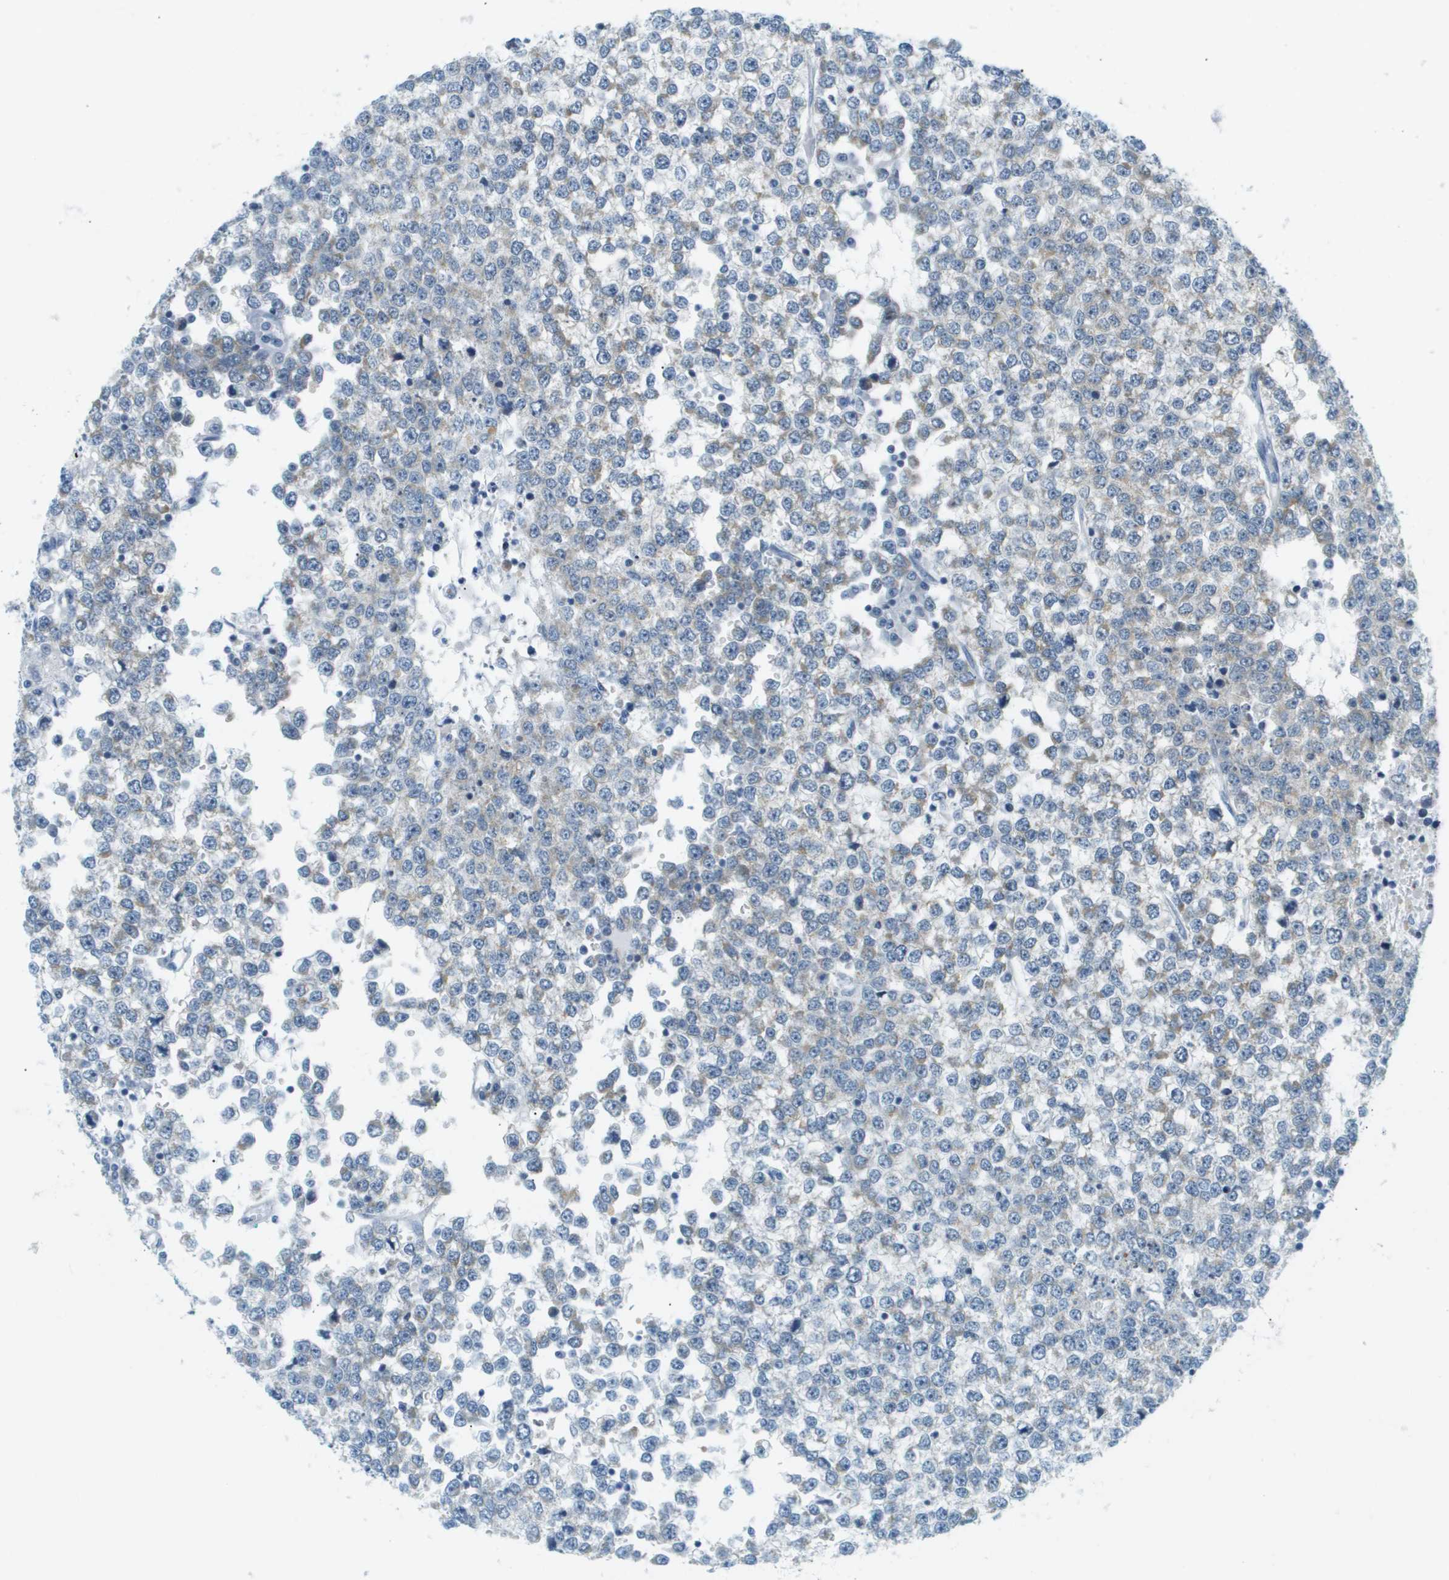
{"staining": {"intensity": "moderate", "quantity": "25%-75%", "location": "cytoplasmic/membranous"}, "tissue": "testis cancer", "cell_type": "Tumor cells", "image_type": "cancer", "snomed": [{"axis": "morphology", "description": "Seminoma, NOS"}, {"axis": "topography", "description": "Testis"}], "caption": "The micrograph exhibits immunohistochemical staining of testis cancer. There is moderate cytoplasmic/membranous positivity is seen in about 25%-75% of tumor cells.", "gene": "SMYD5", "patient": {"sex": "male", "age": 65}}